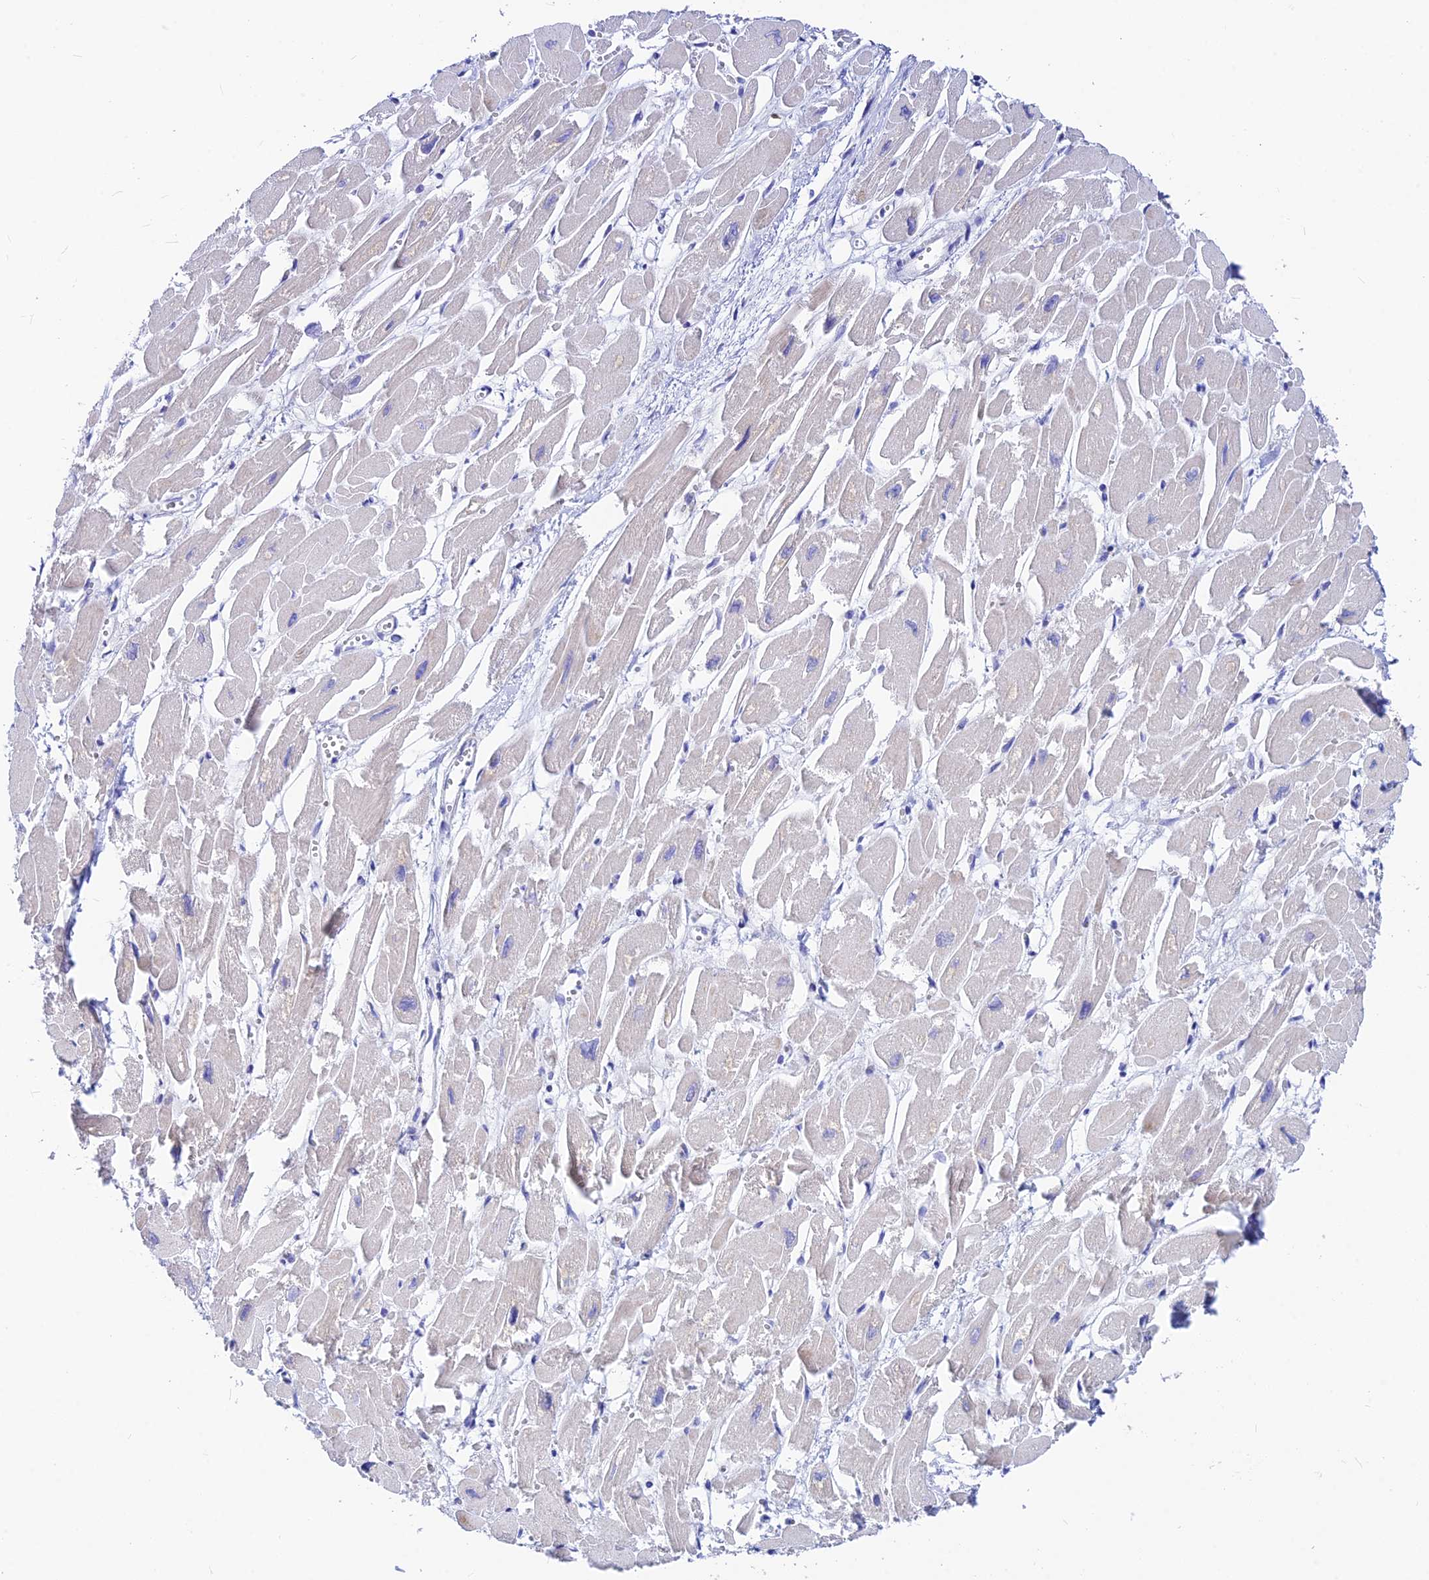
{"staining": {"intensity": "negative", "quantity": "none", "location": "none"}, "tissue": "heart muscle", "cell_type": "Cardiomyocytes", "image_type": "normal", "snomed": [{"axis": "morphology", "description": "Normal tissue, NOS"}, {"axis": "topography", "description": "Heart"}], "caption": "Immunohistochemistry photomicrograph of benign heart muscle stained for a protein (brown), which demonstrates no staining in cardiomyocytes. (Stains: DAB immunohistochemistry (IHC) with hematoxylin counter stain, Microscopy: brightfield microscopy at high magnification).", "gene": "CNOT6", "patient": {"sex": "male", "age": 54}}